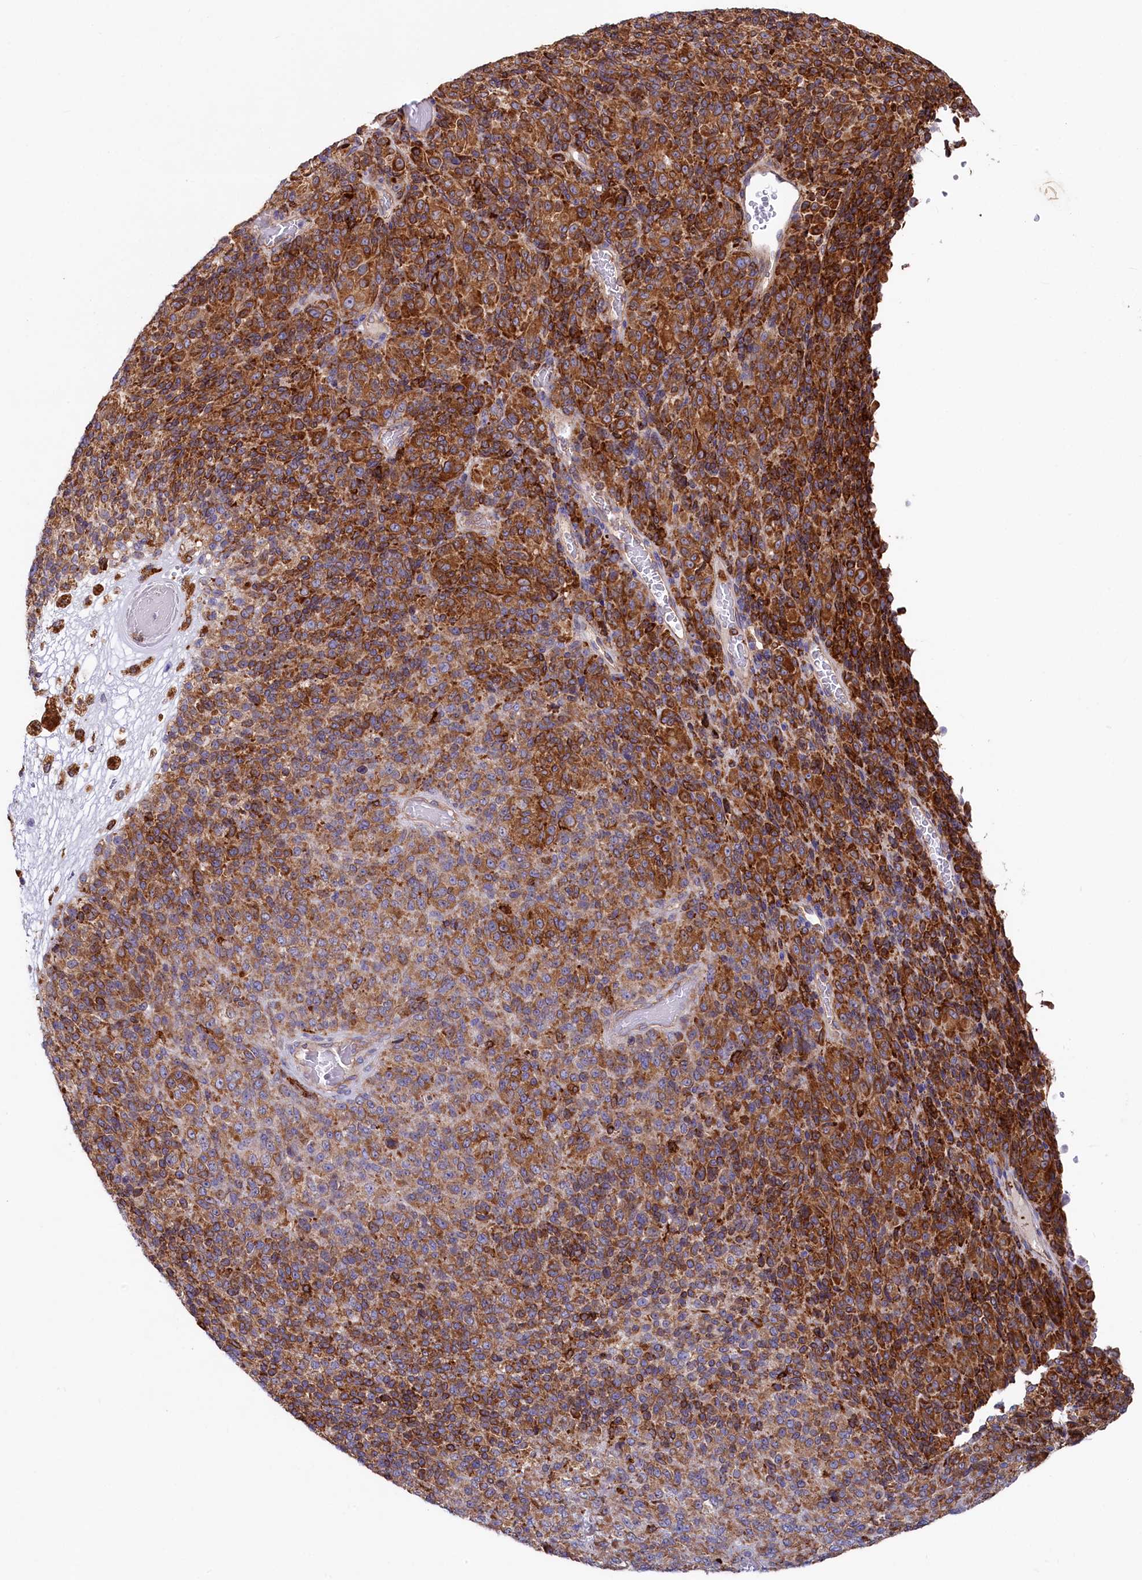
{"staining": {"intensity": "strong", "quantity": ">75%", "location": "cytoplasmic/membranous"}, "tissue": "melanoma", "cell_type": "Tumor cells", "image_type": "cancer", "snomed": [{"axis": "morphology", "description": "Malignant melanoma, Metastatic site"}, {"axis": "topography", "description": "Brain"}], "caption": "Immunohistochemistry (IHC) histopathology image of neoplastic tissue: human melanoma stained using IHC displays high levels of strong protein expression localized specifically in the cytoplasmic/membranous of tumor cells, appearing as a cytoplasmic/membranous brown color.", "gene": "CHID1", "patient": {"sex": "female", "age": 56}}